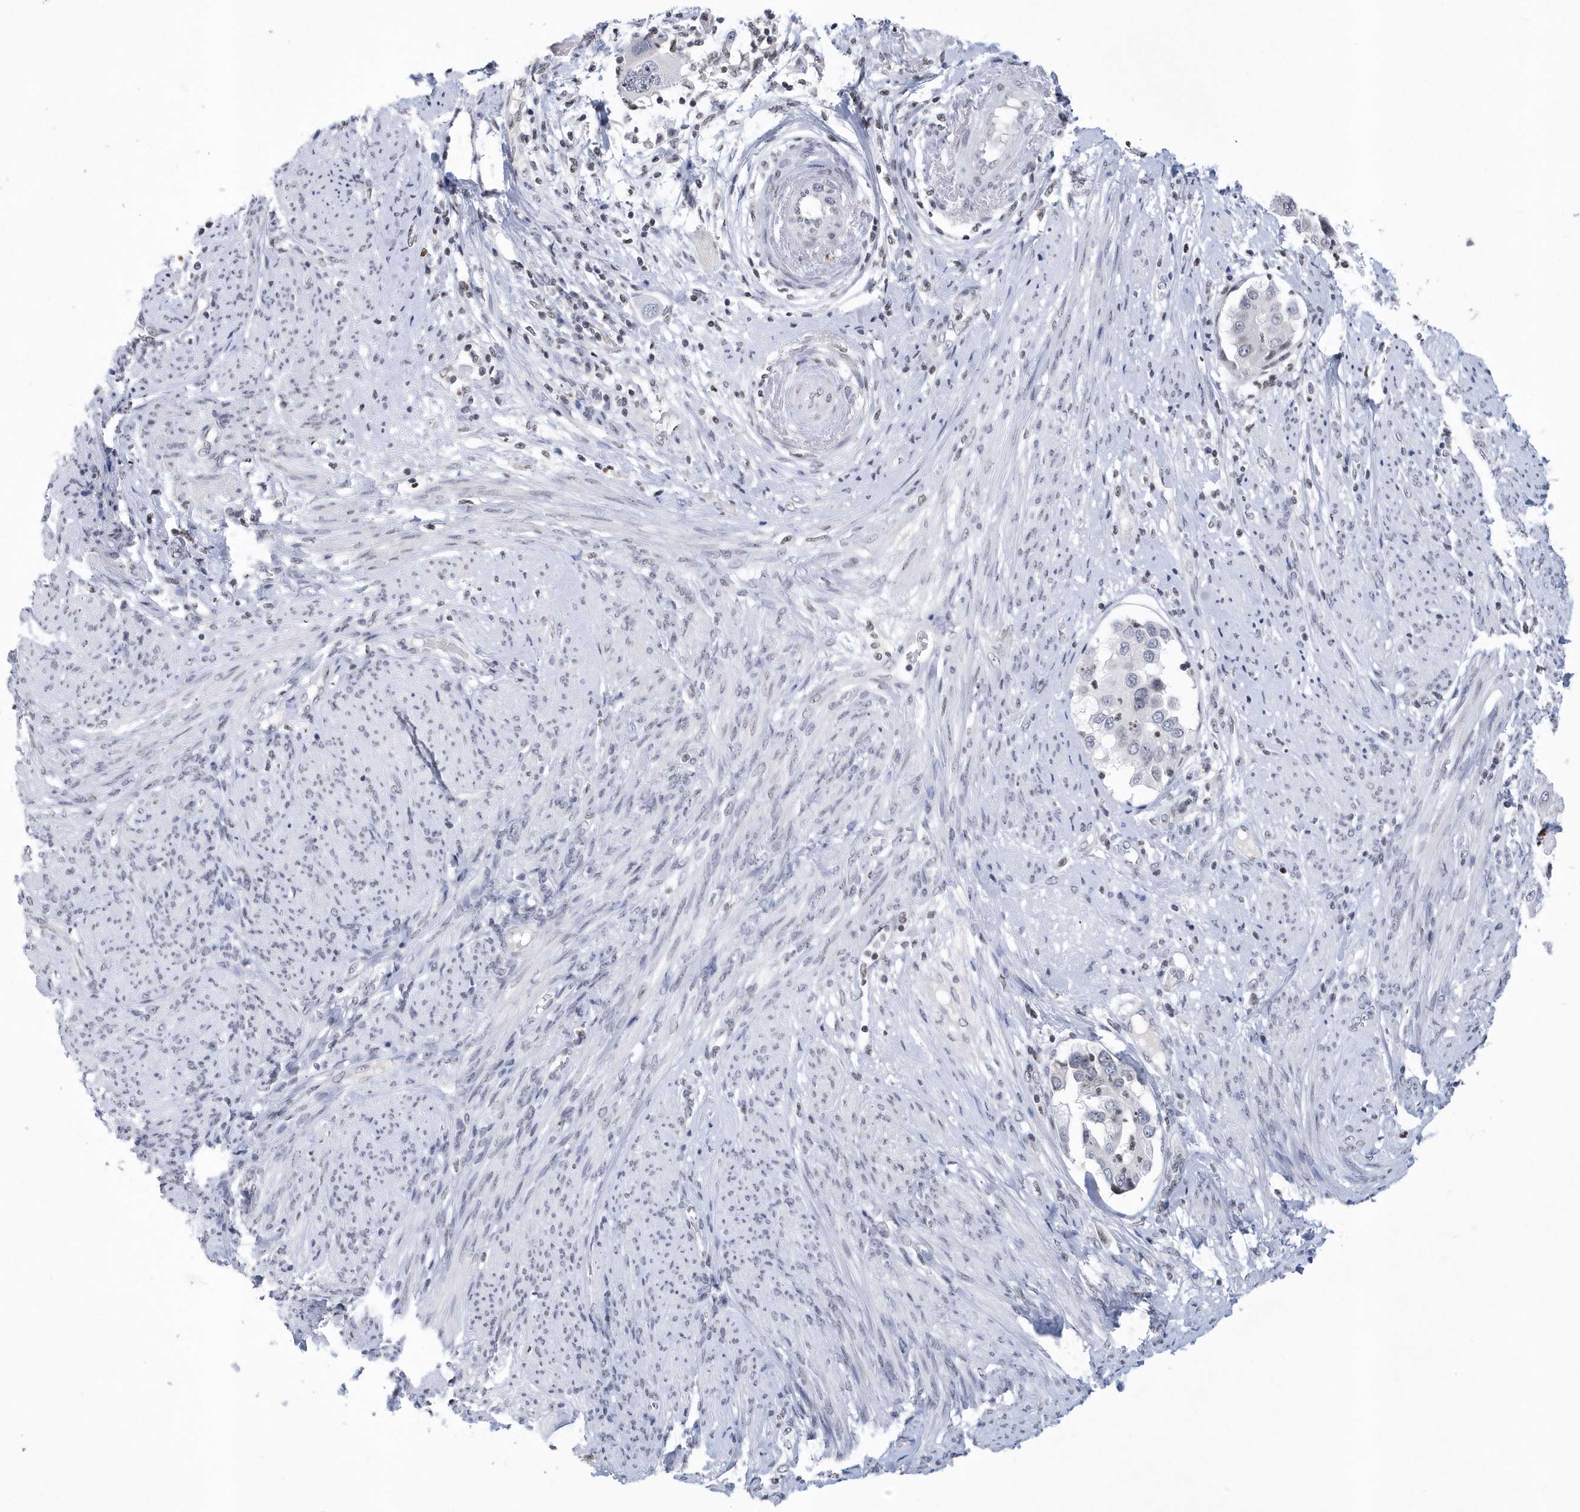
{"staining": {"intensity": "negative", "quantity": "none", "location": "none"}, "tissue": "endometrial cancer", "cell_type": "Tumor cells", "image_type": "cancer", "snomed": [{"axis": "morphology", "description": "Adenocarcinoma, NOS"}, {"axis": "topography", "description": "Endometrium"}], "caption": "Tumor cells are negative for brown protein staining in endometrial cancer.", "gene": "VWA5B2", "patient": {"sex": "female", "age": 85}}